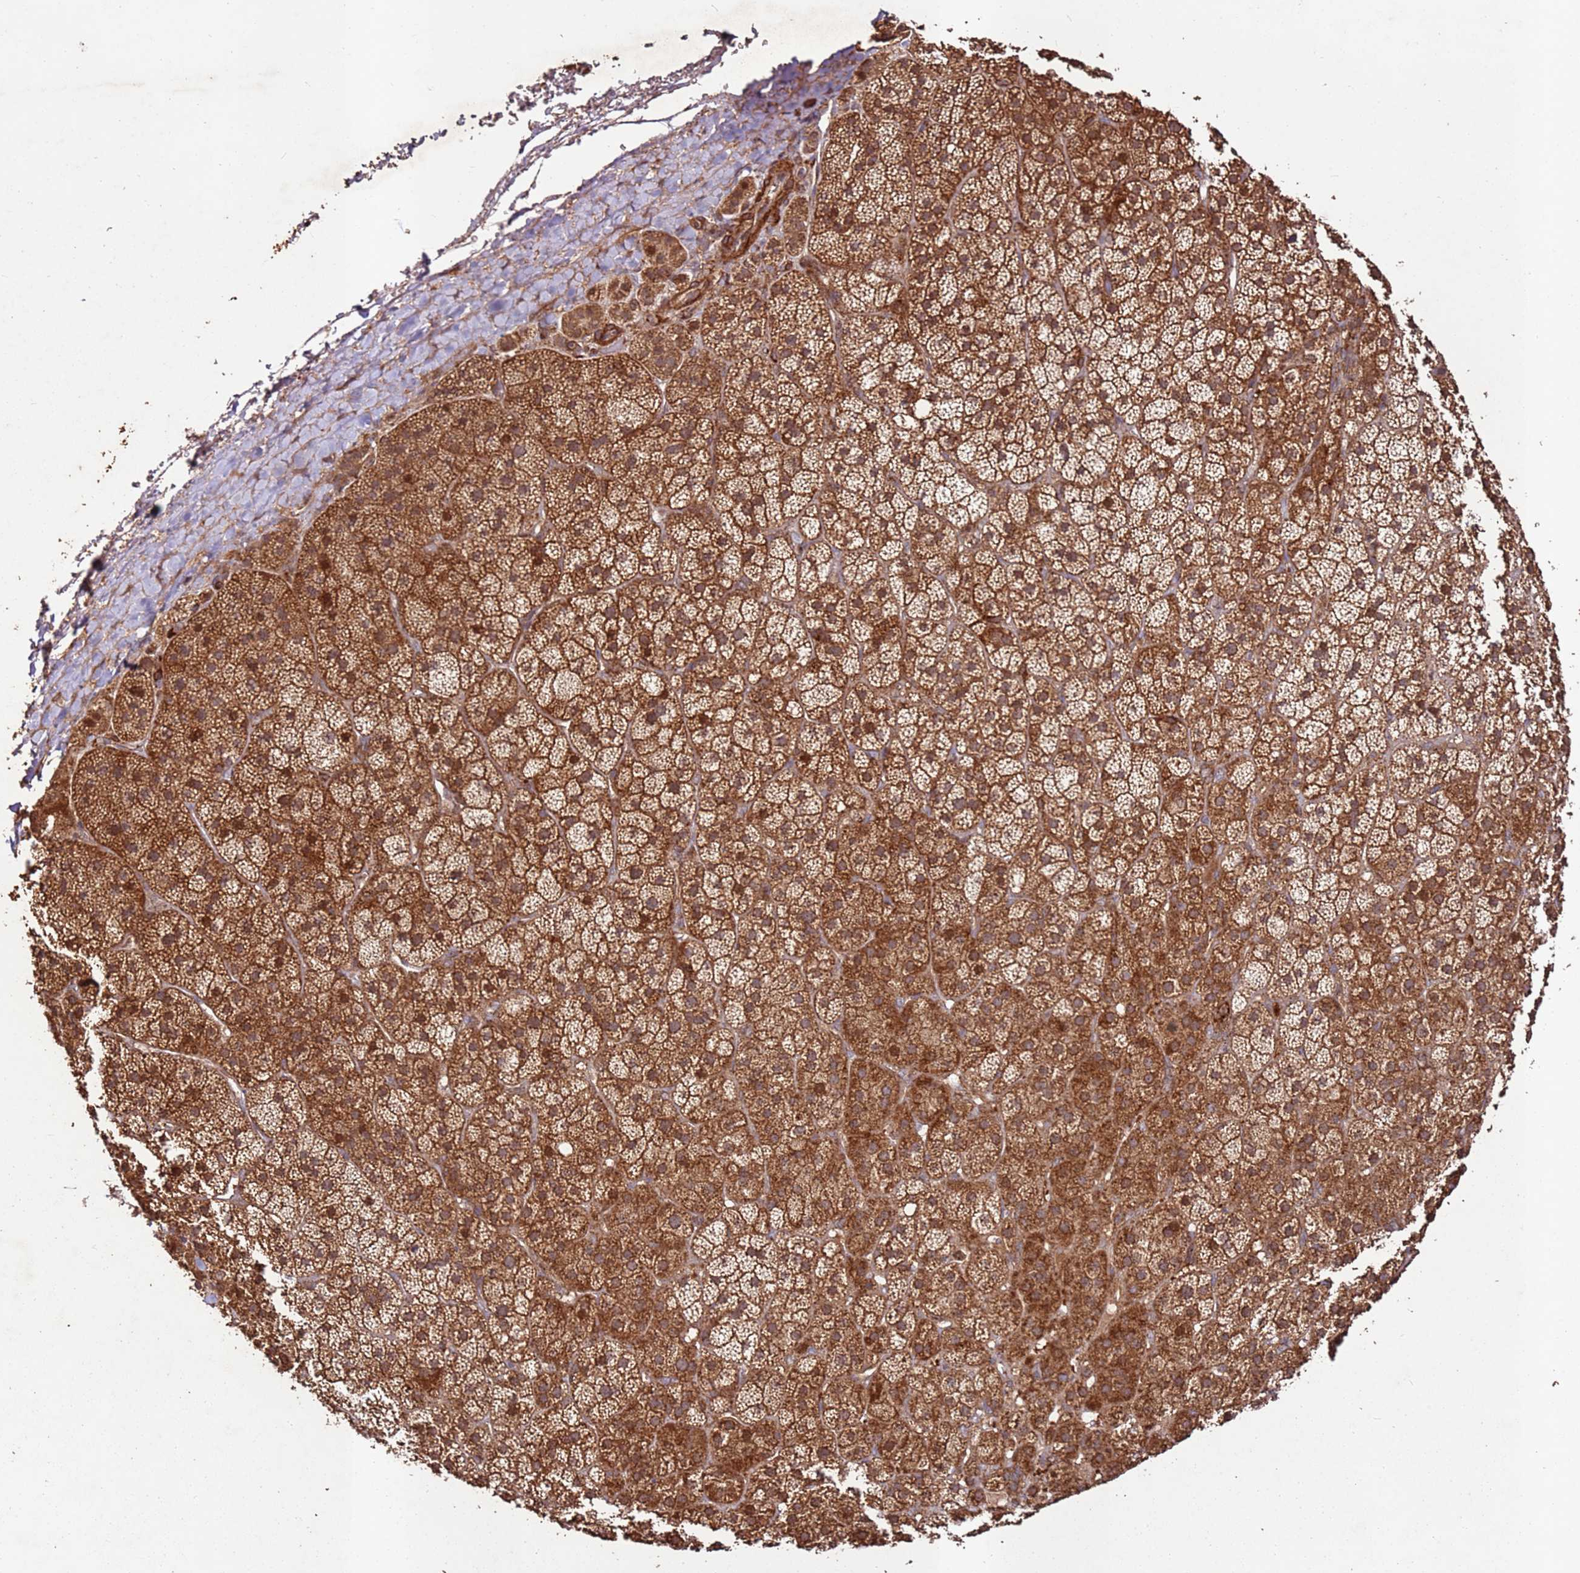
{"staining": {"intensity": "strong", "quantity": ">75%", "location": "cytoplasmic/membranous"}, "tissue": "adrenal gland", "cell_type": "Glandular cells", "image_type": "normal", "snomed": [{"axis": "morphology", "description": "Normal tissue, NOS"}, {"axis": "topography", "description": "Adrenal gland"}], "caption": "Unremarkable adrenal gland exhibits strong cytoplasmic/membranous positivity in about >75% of glandular cells.", "gene": "FAM186A", "patient": {"sex": "female", "age": 70}}